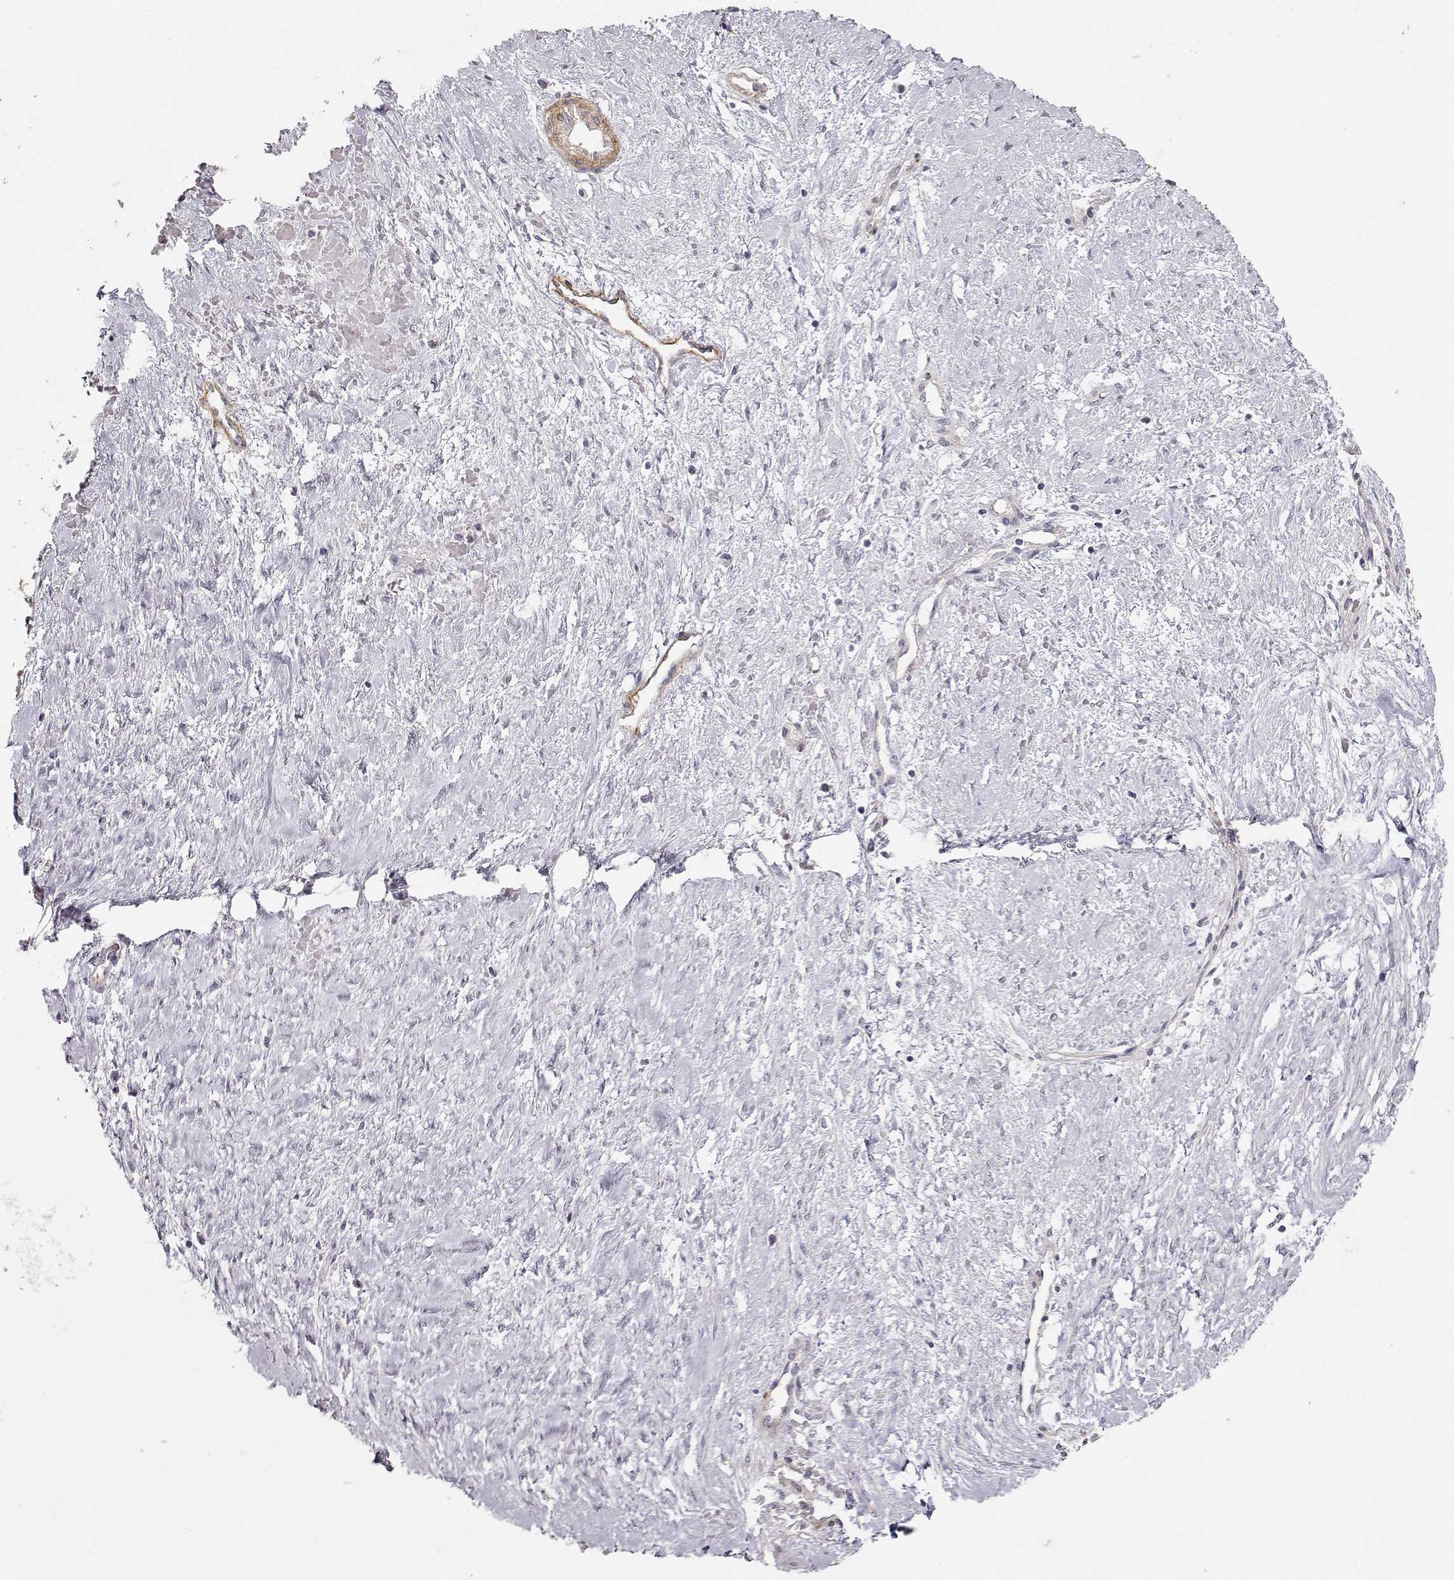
{"staining": {"intensity": "negative", "quantity": "none", "location": "none"}, "tissue": "ovarian cancer", "cell_type": "Tumor cells", "image_type": "cancer", "snomed": [{"axis": "morphology", "description": "Cystadenocarcinoma, serous, NOS"}, {"axis": "topography", "description": "Ovary"}], "caption": "Tumor cells show no significant protein positivity in serous cystadenocarcinoma (ovarian). (DAB (3,3'-diaminobenzidine) immunohistochemistry with hematoxylin counter stain).", "gene": "LAMA5", "patient": {"sex": "female", "age": 69}}